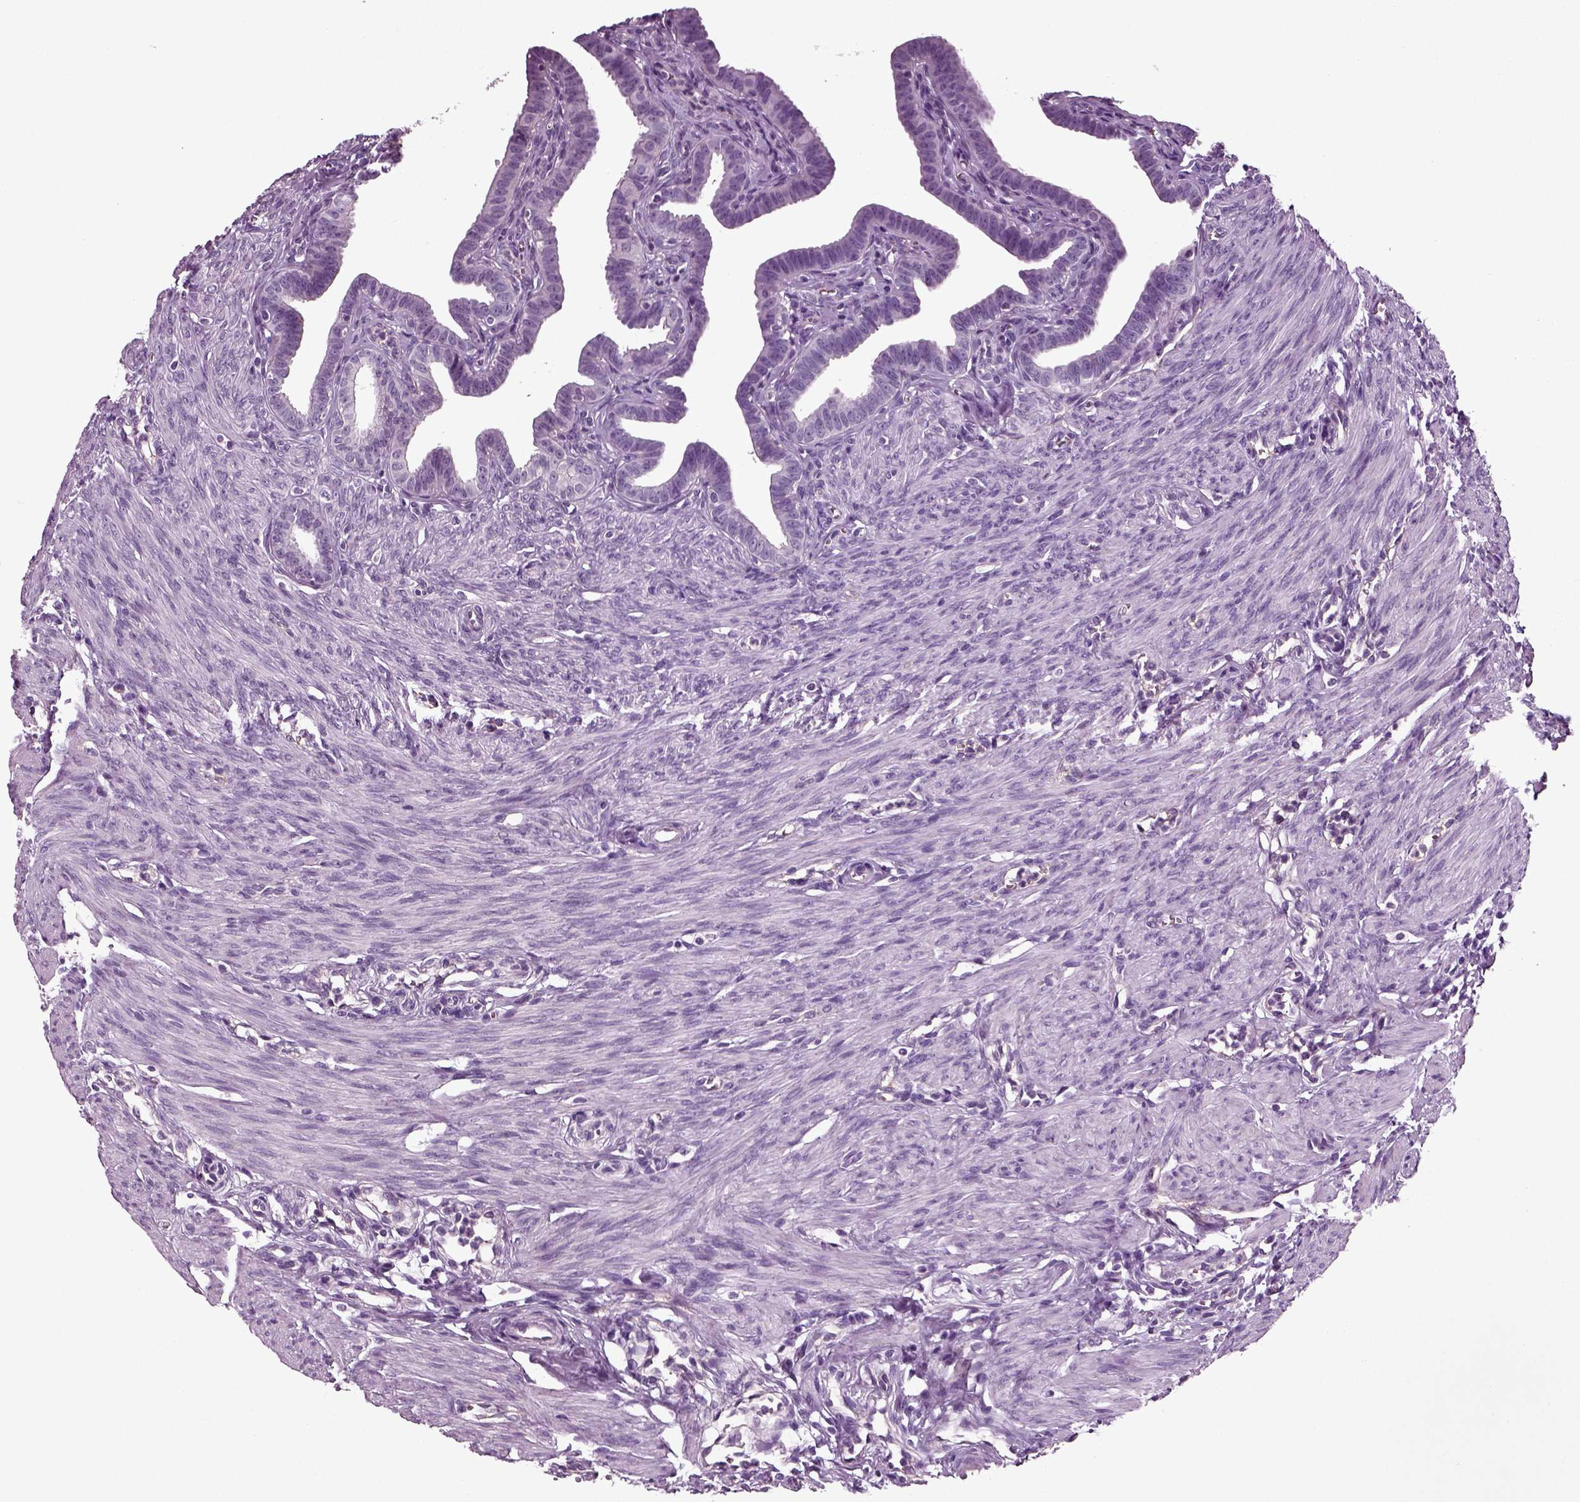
{"staining": {"intensity": "negative", "quantity": "none", "location": "none"}, "tissue": "fallopian tube", "cell_type": "Glandular cells", "image_type": "normal", "snomed": [{"axis": "morphology", "description": "Normal tissue, NOS"}, {"axis": "topography", "description": "Fallopian tube"}, {"axis": "topography", "description": "Ovary"}], "caption": "This is an immunohistochemistry (IHC) histopathology image of normal fallopian tube. There is no expression in glandular cells.", "gene": "DEFB118", "patient": {"sex": "female", "age": 33}}